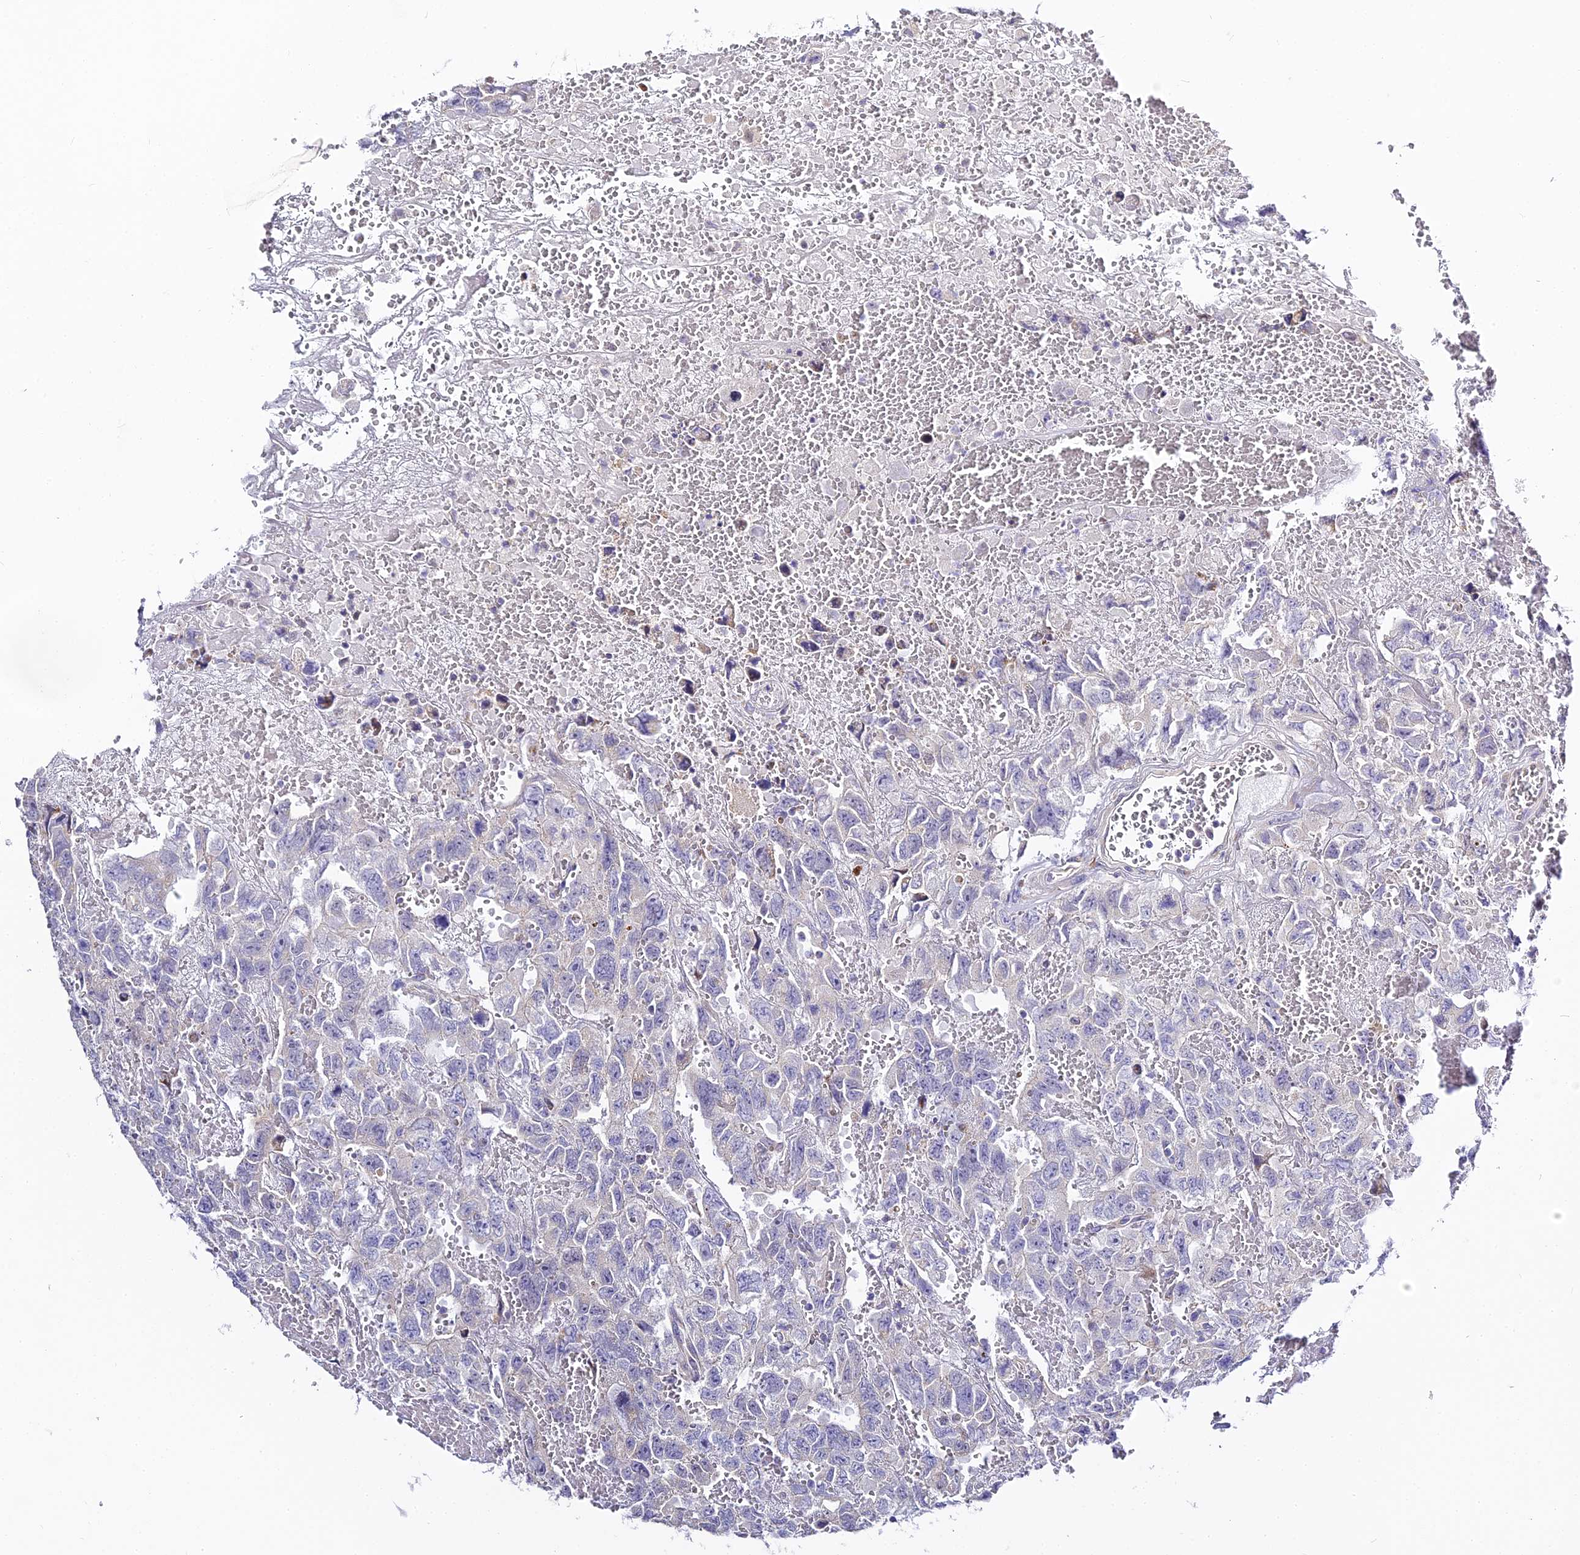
{"staining": {"intensity": "negative", "quantity": "none", "location": "none"}, "tissue": "testis cancer", "cell_type": "Tumor cells", "image_type": "cancer", "snomed": [{"axis": "morphology", "description": "Carcinoma, Embryonal, NOS"}, {"axis": "topography", "description": "Testis"}], "caption": "Immunohistochemistry of human embryonal carcinoma (testis) exhibits no positivity in tumor cells.", "gene": "SERP1", "patient": {"sex": "male", "age": 45}}